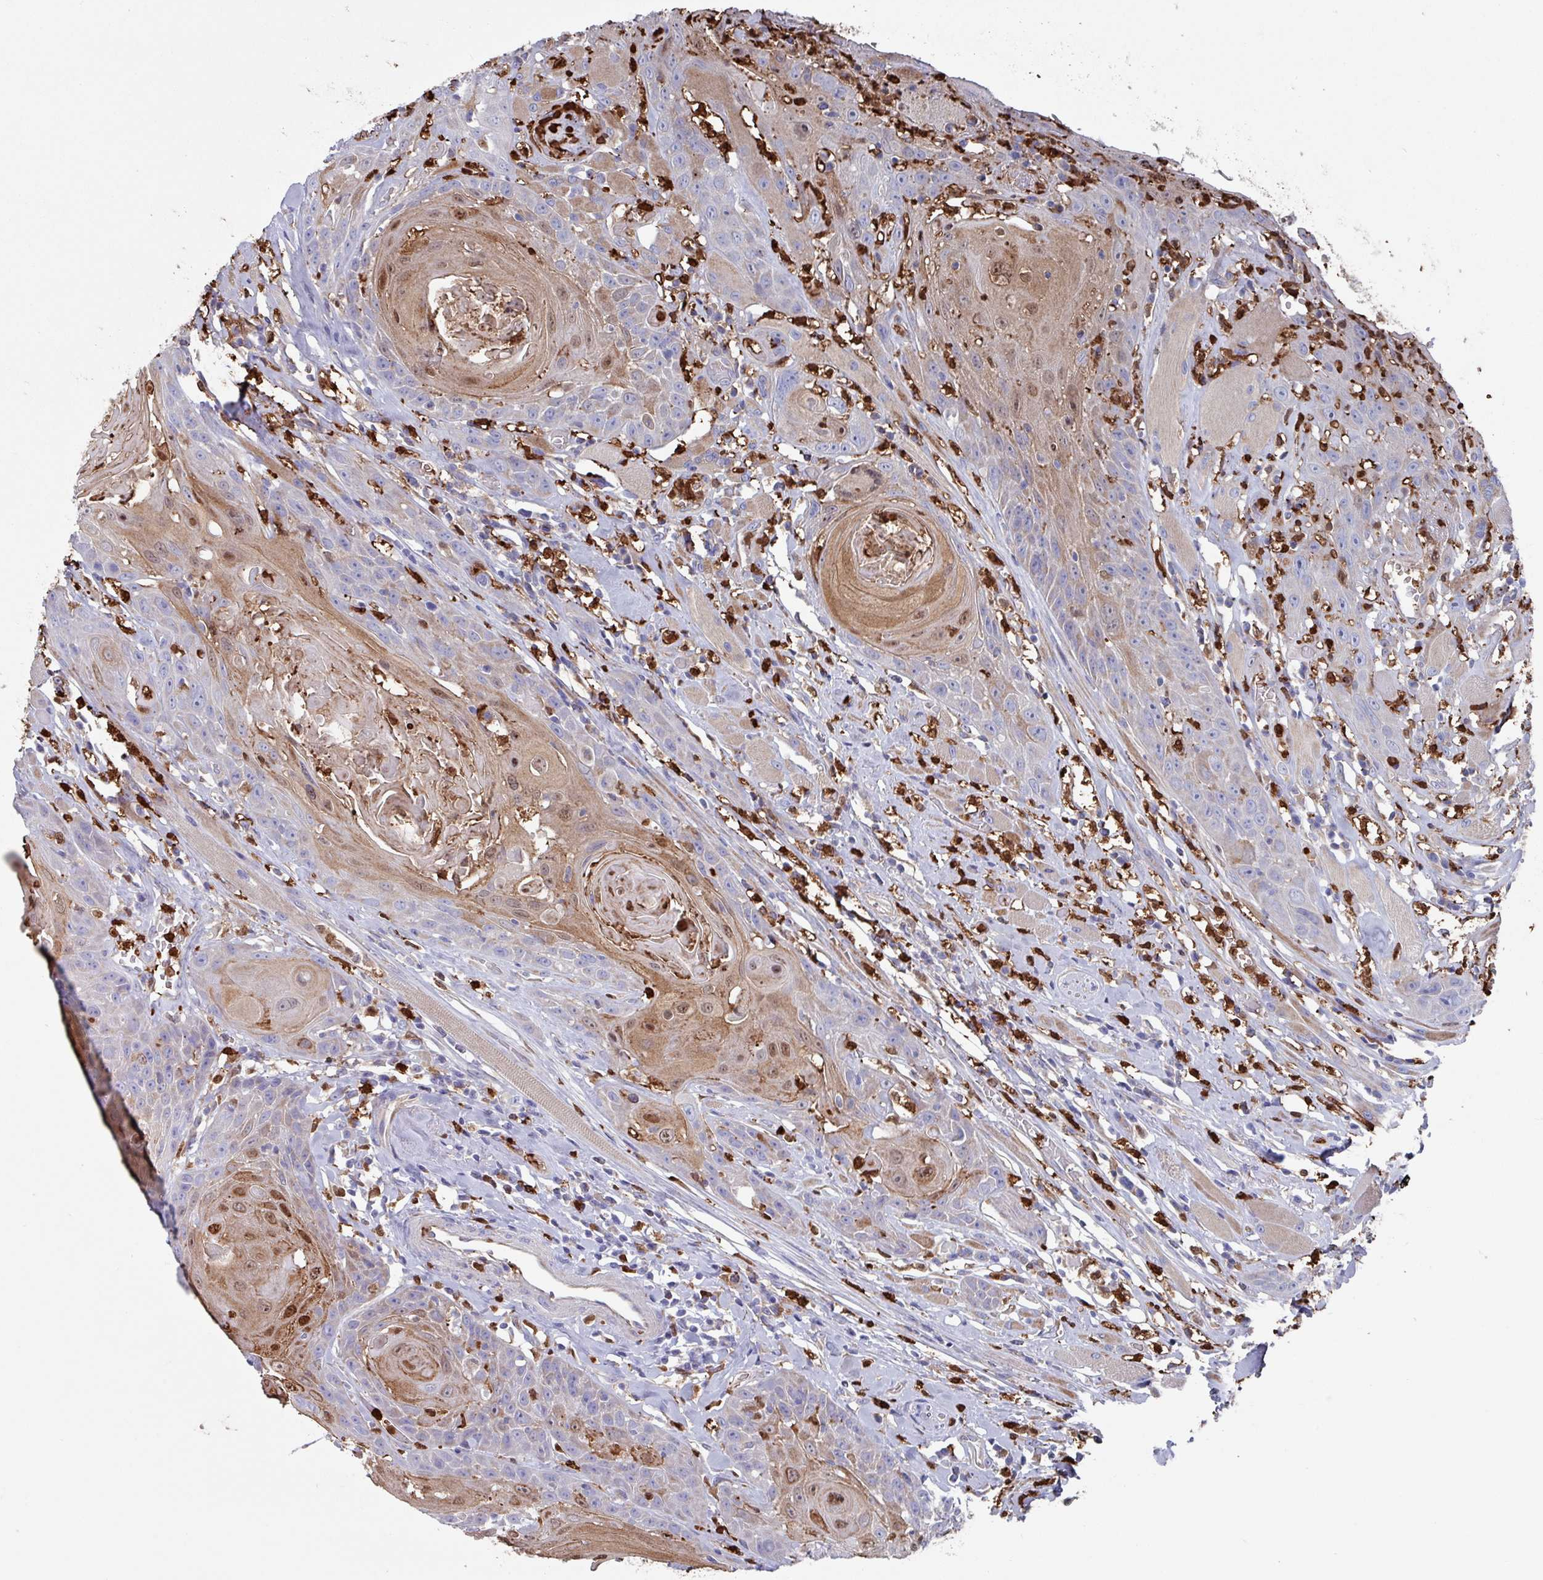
{"staining": {"intensity": "moderate", "quantity": "25%-75%", "location": "cytoplasmic/membranous,nuclear"}, "tissue": "head and neck cancer", "cell_type": "Tumor cells", "image_type": "cancer", "snomed": [{"axis": "morphology", "description": "Squamous cell carcinoma, NOS"}, {"axis": "topography", "description": "Head-Neck"}], "caption": "Moderate cytoplasmic/membranous and nuclear positivity for a protein is identified in approximately 25%-75% of tumor cells of head and neck squamous cell carcinoma using immunohistochemistry.", "gene": "UQCC2", "patient": {"sex": "female", "age": 59}}